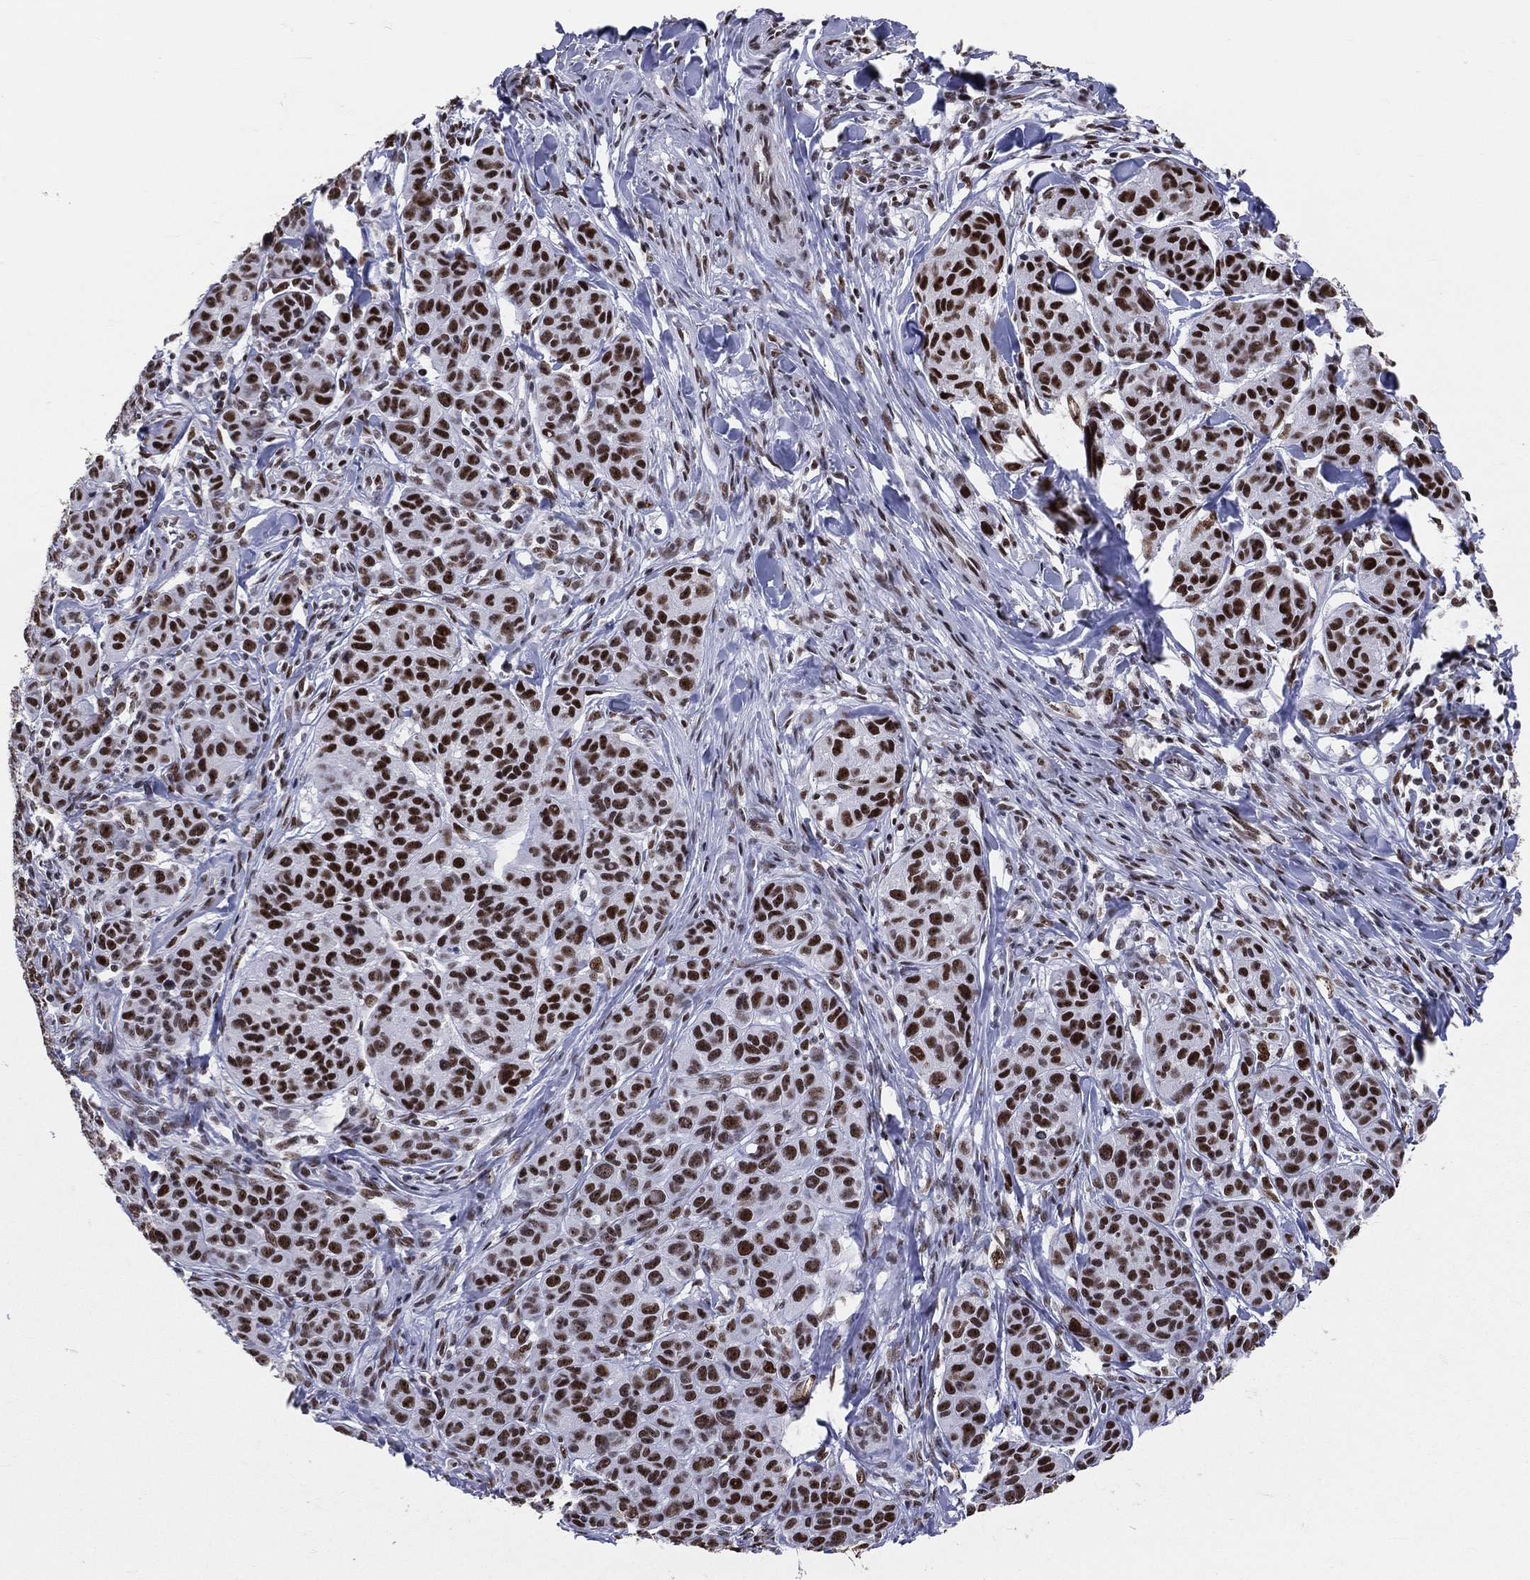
{"staining": {"intensity": "strong", "quantity": ">75%", "location": "nuclear"}, "tissue": "melanoma", "cell_type": "Tumor cells", "image_type": "cancer", "snomed": [{"axis": "morphology", "description": "Malignant melanoma, NOS"}, {"axis": "topography", "description": "Skin"}], "caption": "High-magnification brightfield microscopy of malignant melanoma stained with DAB (3,3'-diaminobenzidine) (brown) and counterstained with hematoxylin (blue). tumor cells exhibit strong nuclear positivity is identified in approximately>75% of cells. (DAB IHC, brown staining for protein, blue staining for nuclei).", "gene": "CDK7", "patient": {"sex": "male", "age": 79}}